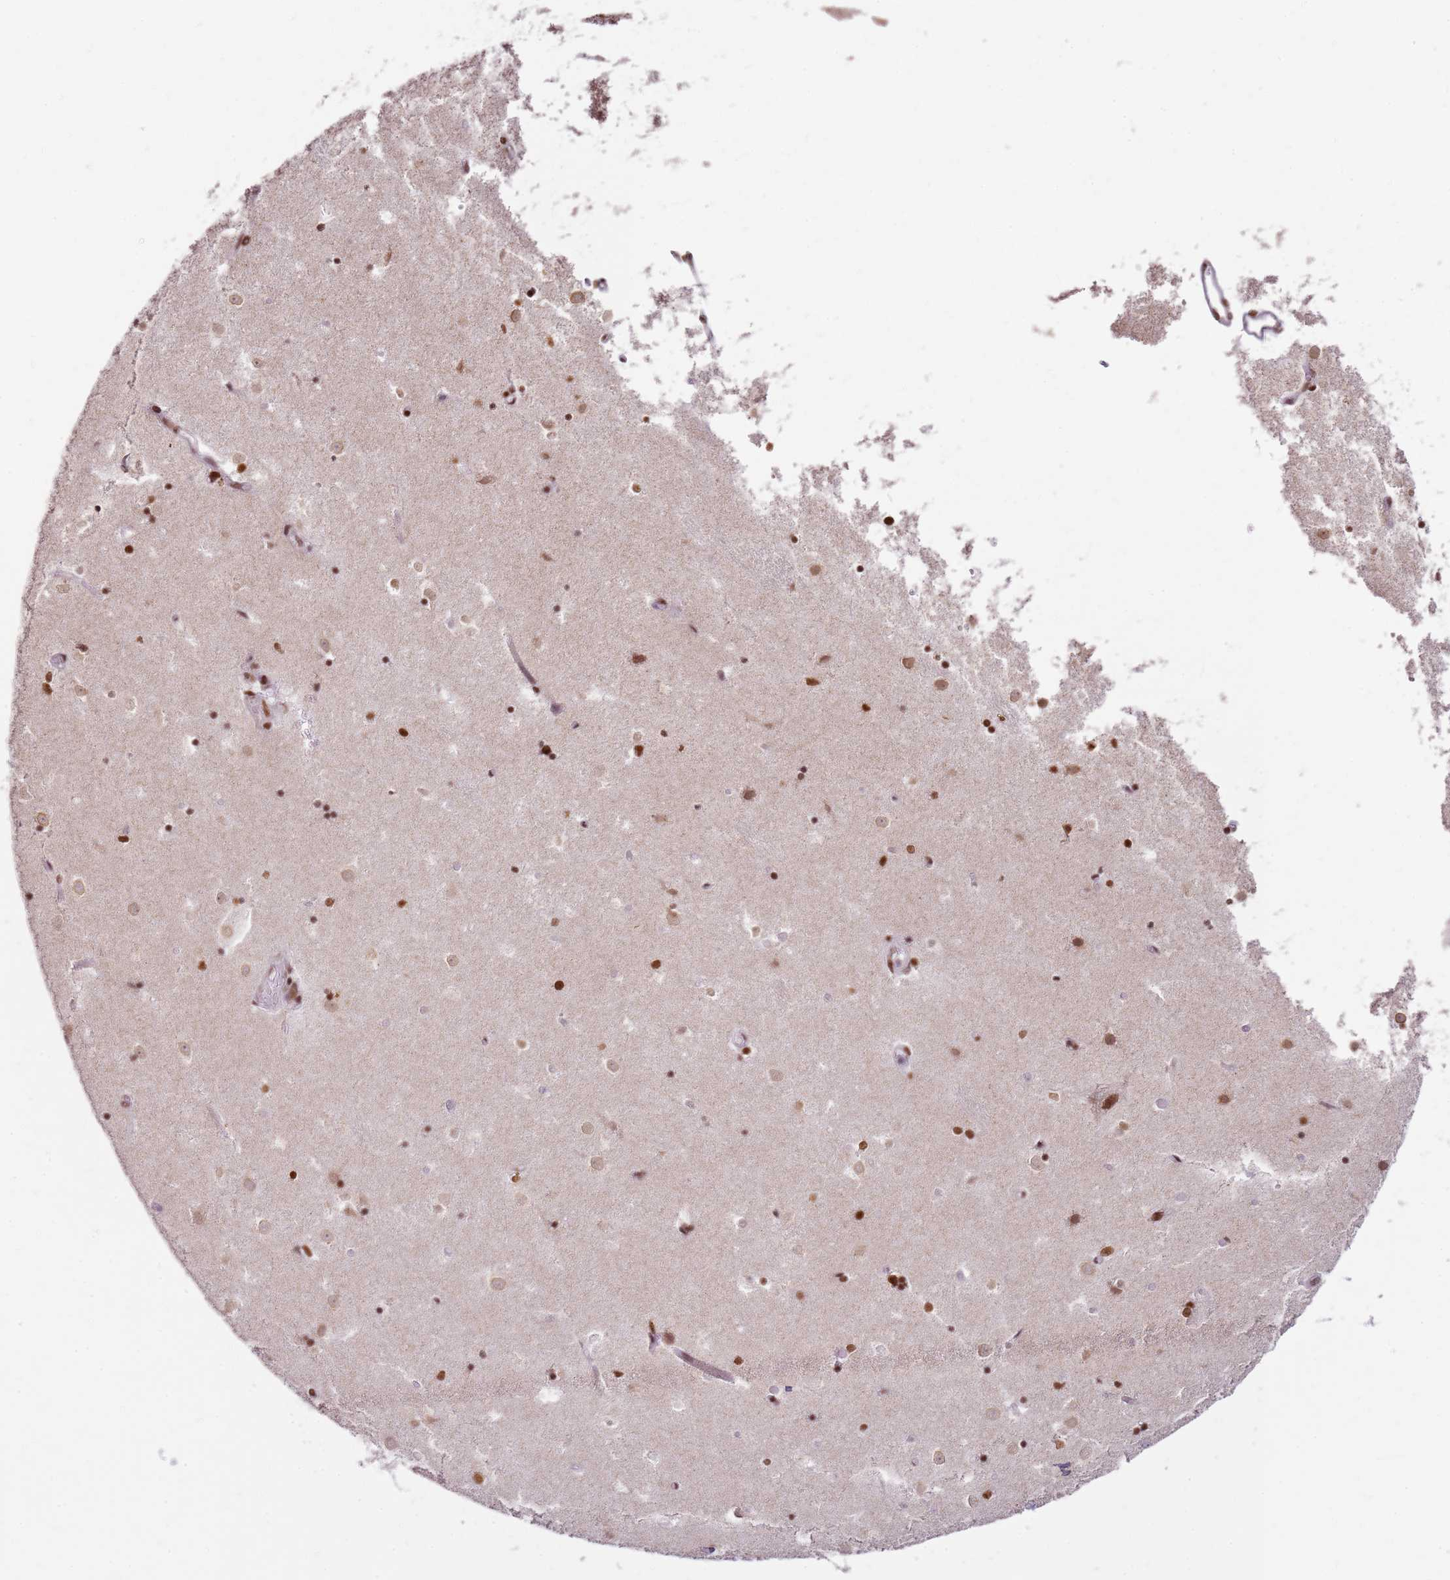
{"staining": {"intensity": "strong", "quantity": ">75%", "location": "nuclear"}, "tissue": "caudate", "cell_type": "Glial cells", "image_type": "normal", "snomed": [{"axis": "morphology", "description": "Normal tissue, NOS"}, {"axis": "topography", "description": "Lateral ventricle wall"}], "caption": "Immunohistochemistry (IHC) staining of normal caudate, which demonstrates high levels of strong nuclear positivity in approximately >75% of glial cells indicating strong nuclear protein staining. The staining was performed using DAB (3,3'-diaminobenzidine) (brown) for protein detection and nuclei were counterstained in hematoxylin (blue).", "gene": "PHC2", "patient": {"sex": "female", "age": 52}}